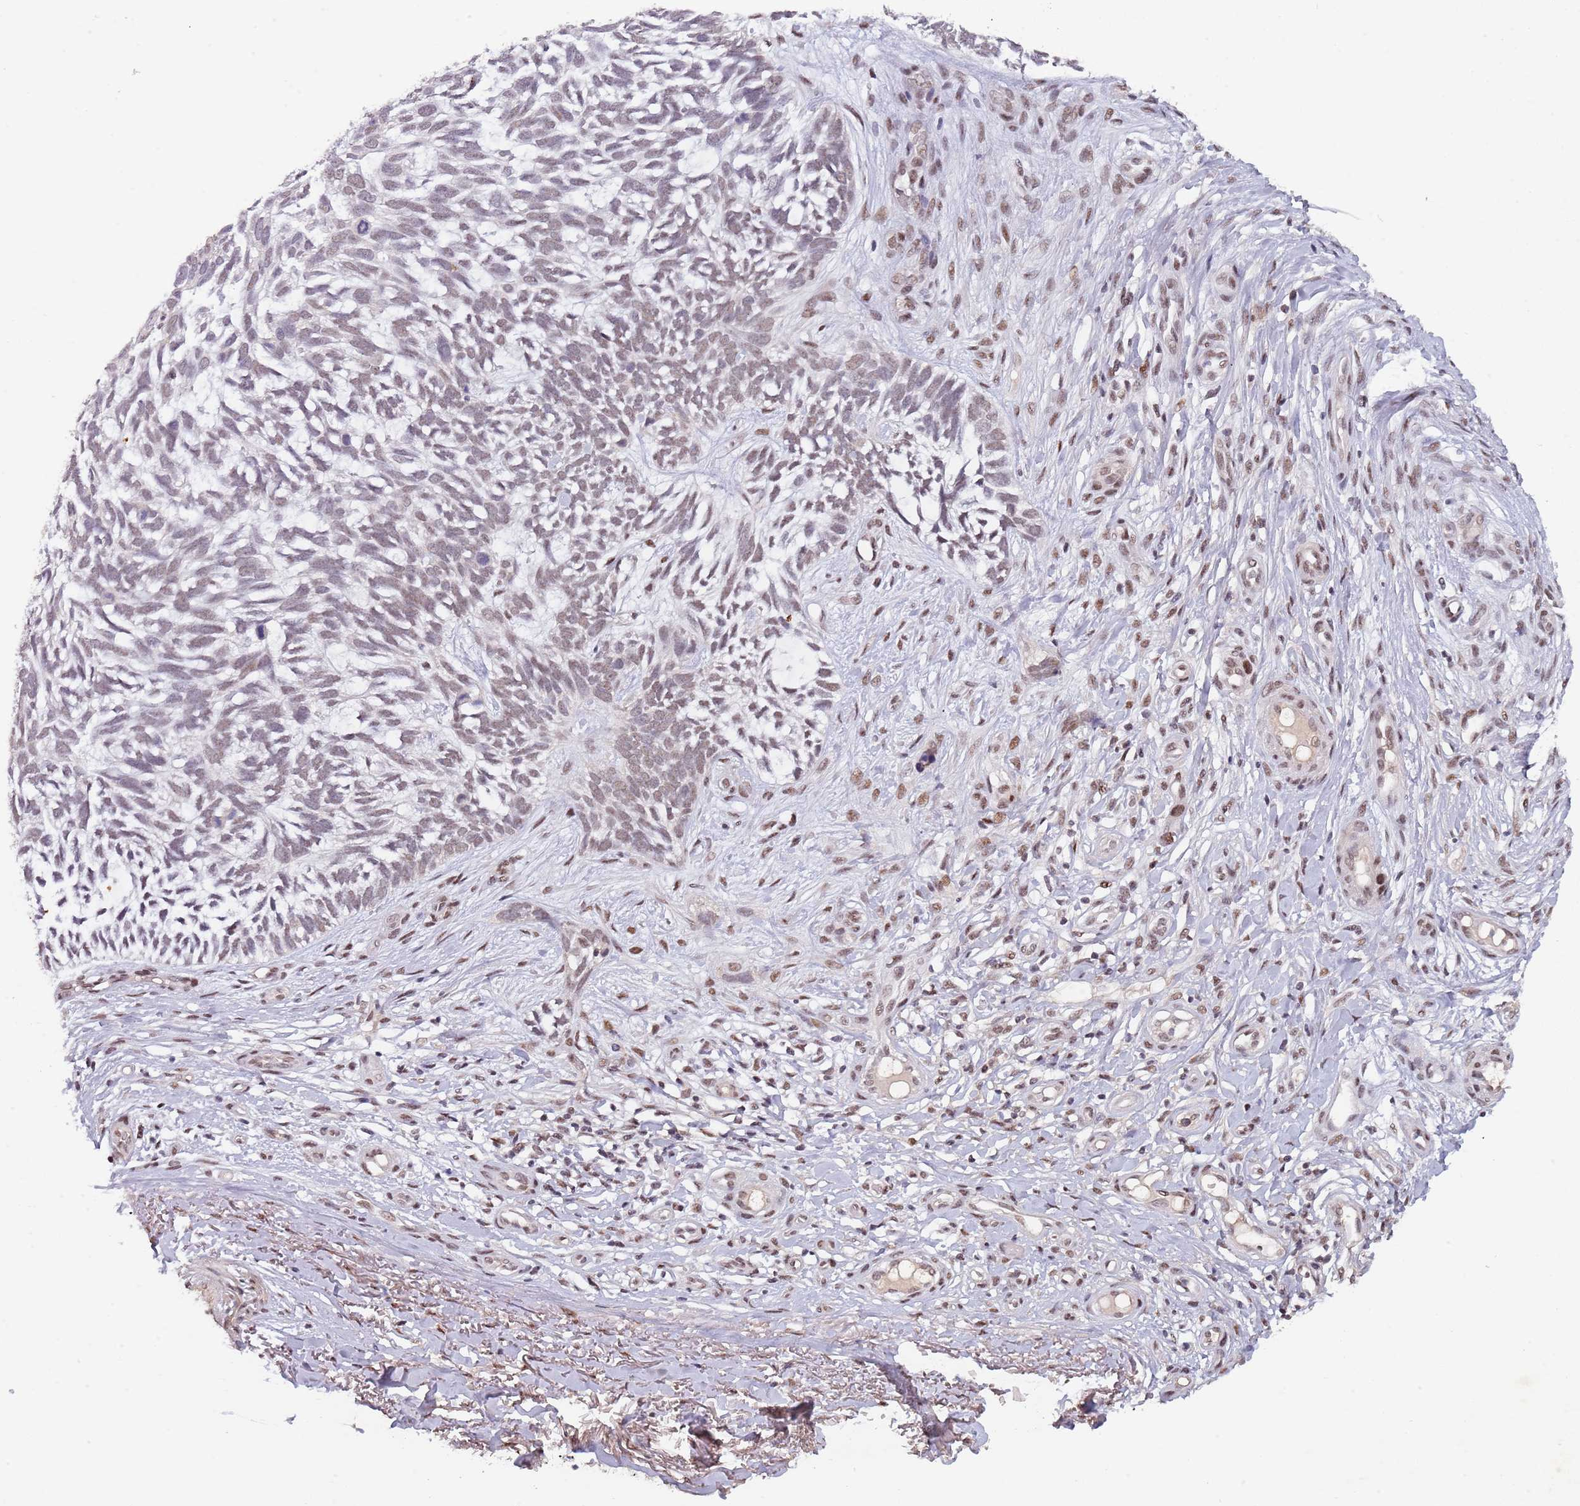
{"staining": {"intensity": "weak", "quantity": ">75%", "location": "cytoplasmic/membranous,nuclear"}, "tissue": "skin cancer", "cell_type": "Tumor cells", "image_type": "cancer", "snomed": [{"axis": "morphology", "description": "Basal cell carcinoma"}, {"axis": "topography", "description": "Skin"}], "caption": "This is a micrograph of immunohistochemistry (IHC) staining of skin cancer, which shows weak positivity in the cytoplasmic/membranous and nuclear of tumor cells.", "gene": "CIZ1", "patient": {"sex": "male", "age": 88}}